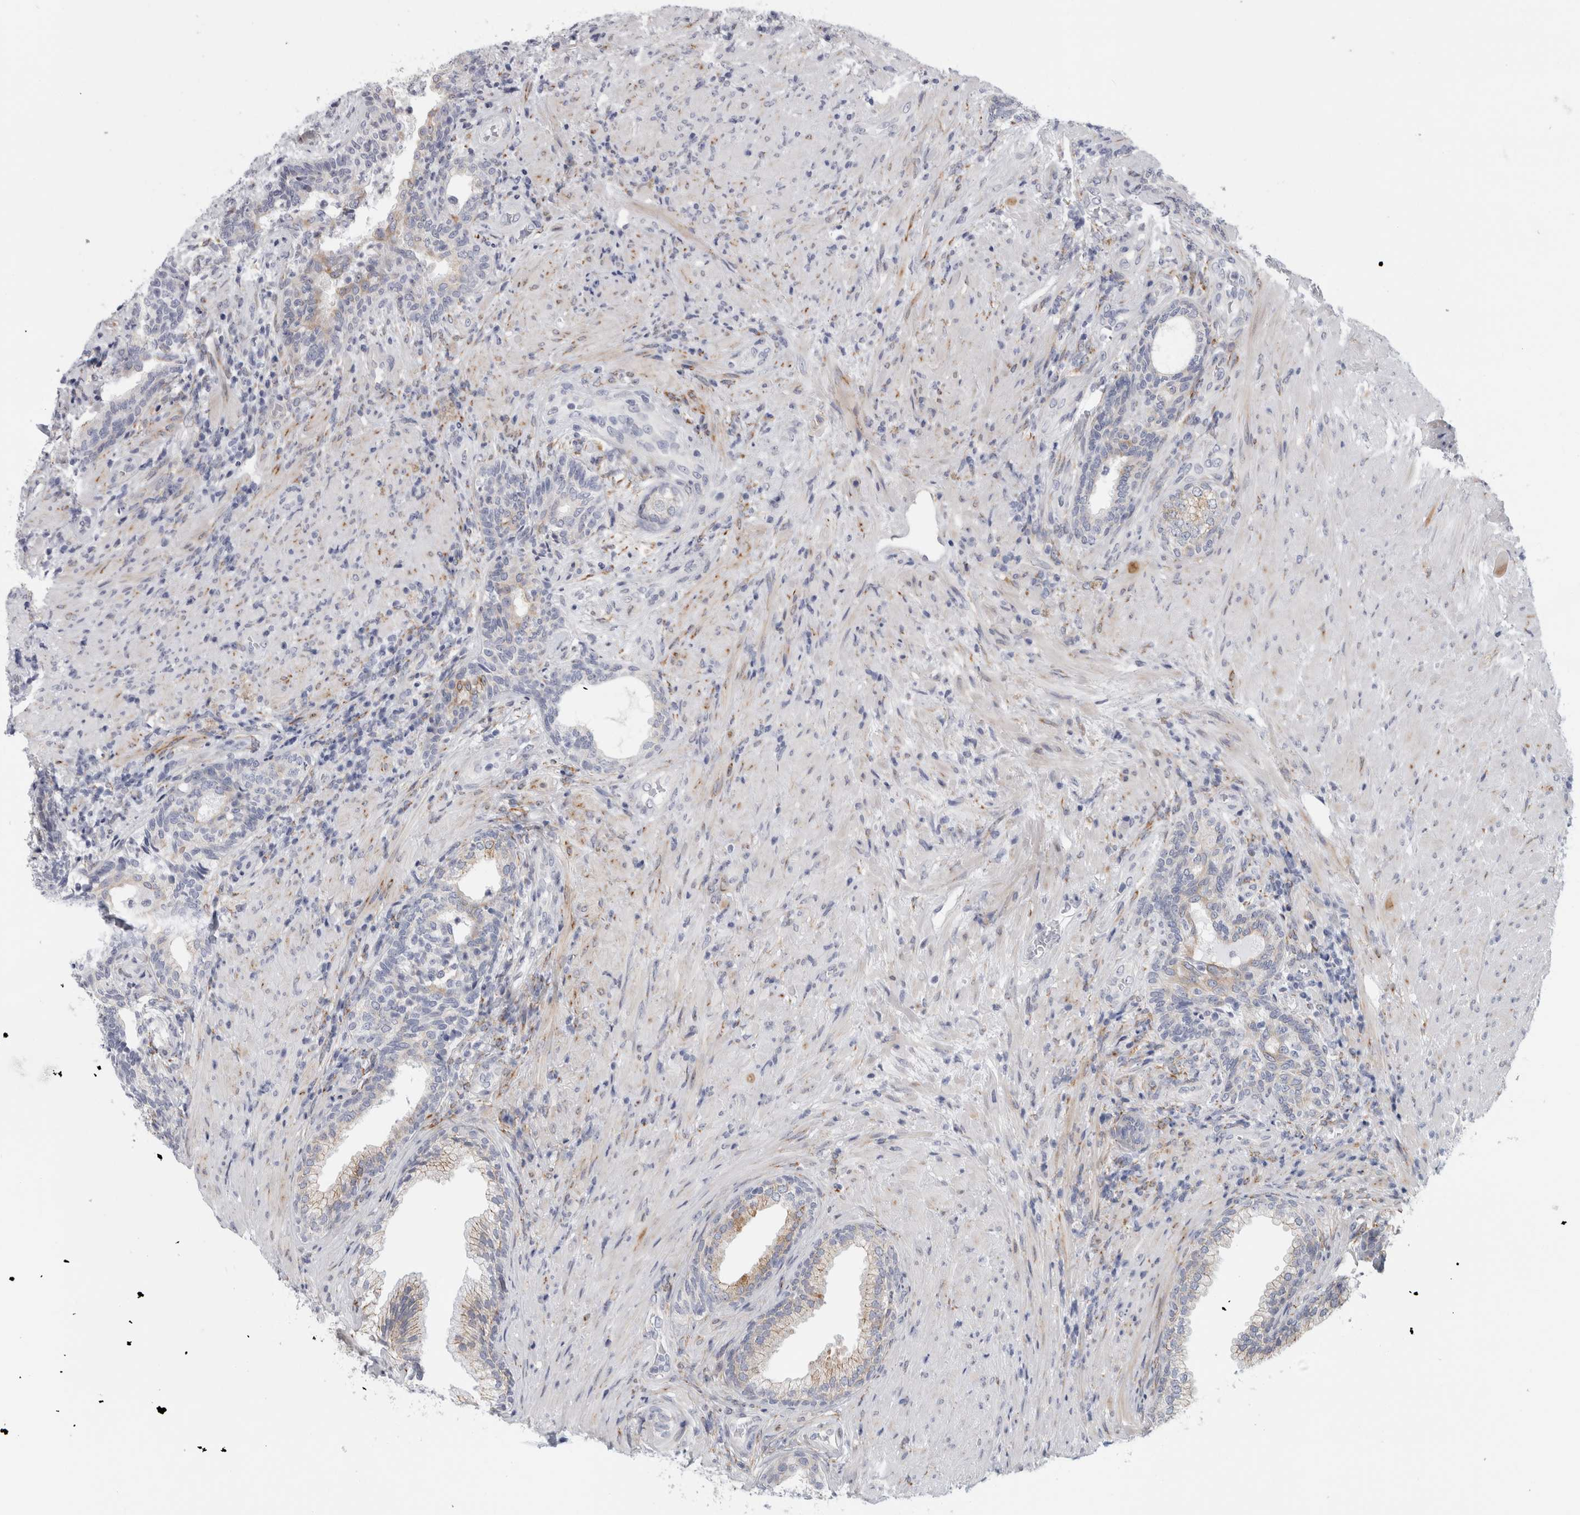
{"staining": {"intensity": "weak", "quantity": "<25%", "location": "cytoplasmic/membranous"}, "tissue": "prostate", "cell_type": "Glandular cells", "image_type": "normal", "snomed": [{"axis": "morphology", "description": "Normal tissue, NOS"}, {"axis": "topography", "description": "Prostate"}], "caption": "Human prostate stained for a protein using IHC reveals no staining in glandular cells.", "gene": "B3GNT3", "patient": {"sex": "male", "age": 76}}